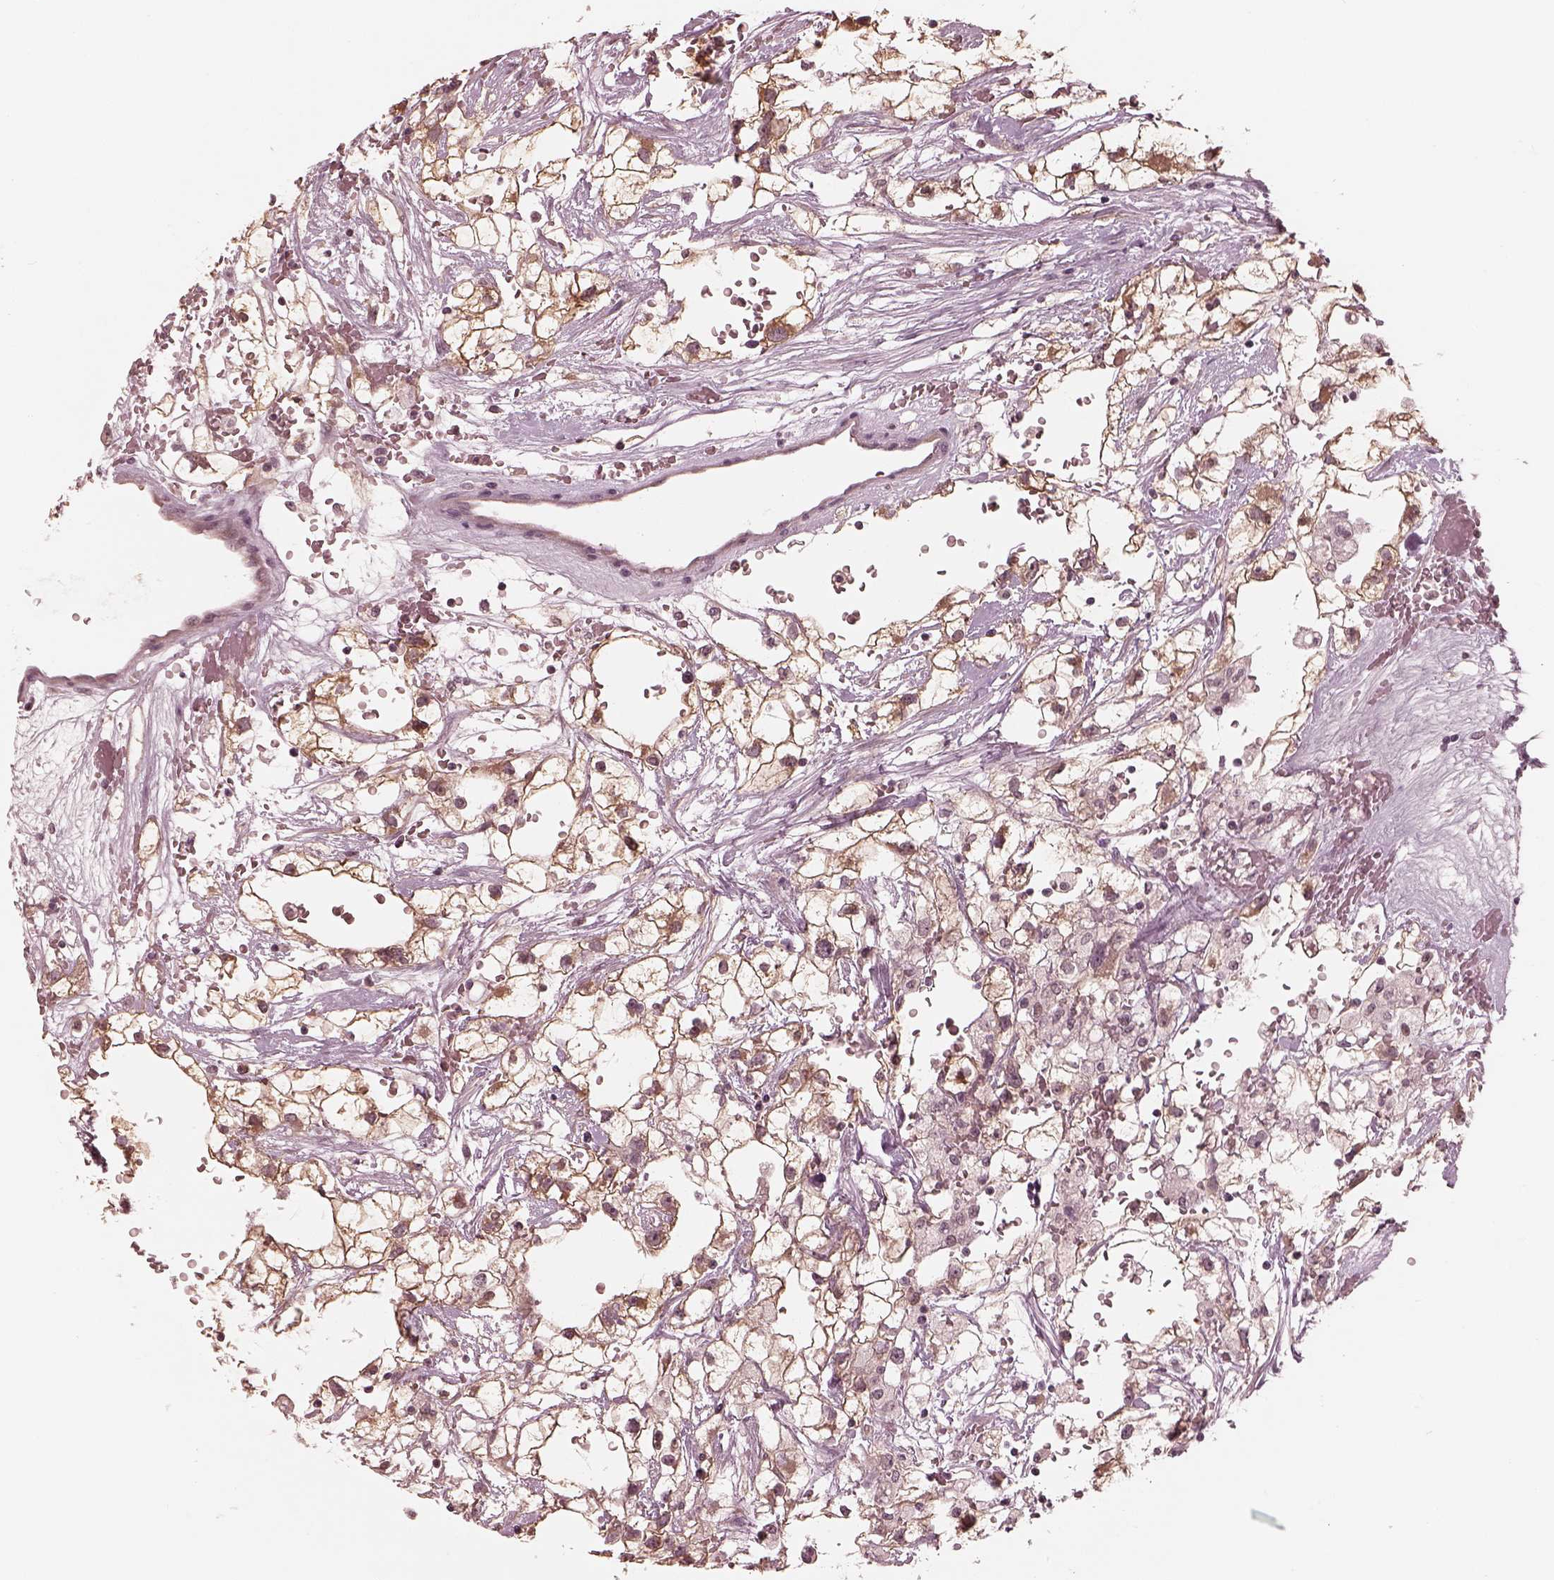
{"staining": {"intensity": "moderate", "quantity": ">75%", "location": "cytoplasmic/membranous"}, "tissue": "renal cancer", "cell_type": "Tumor cells", "image_type": "cancer", "snomed": [{"axis": "morphology", "description": "Adenocarcinoma, NOS"}, {"axis": "topography", "description": "Kidney"}], "caption": "Immunohistochemical staining of human renal cancer displays medium levels of moderate cytoplasmic/membranous protein positivity in approximately >75% of tumor cells.", "gene": "IQCG", "patient": {"sex": "male", "age": 59}}